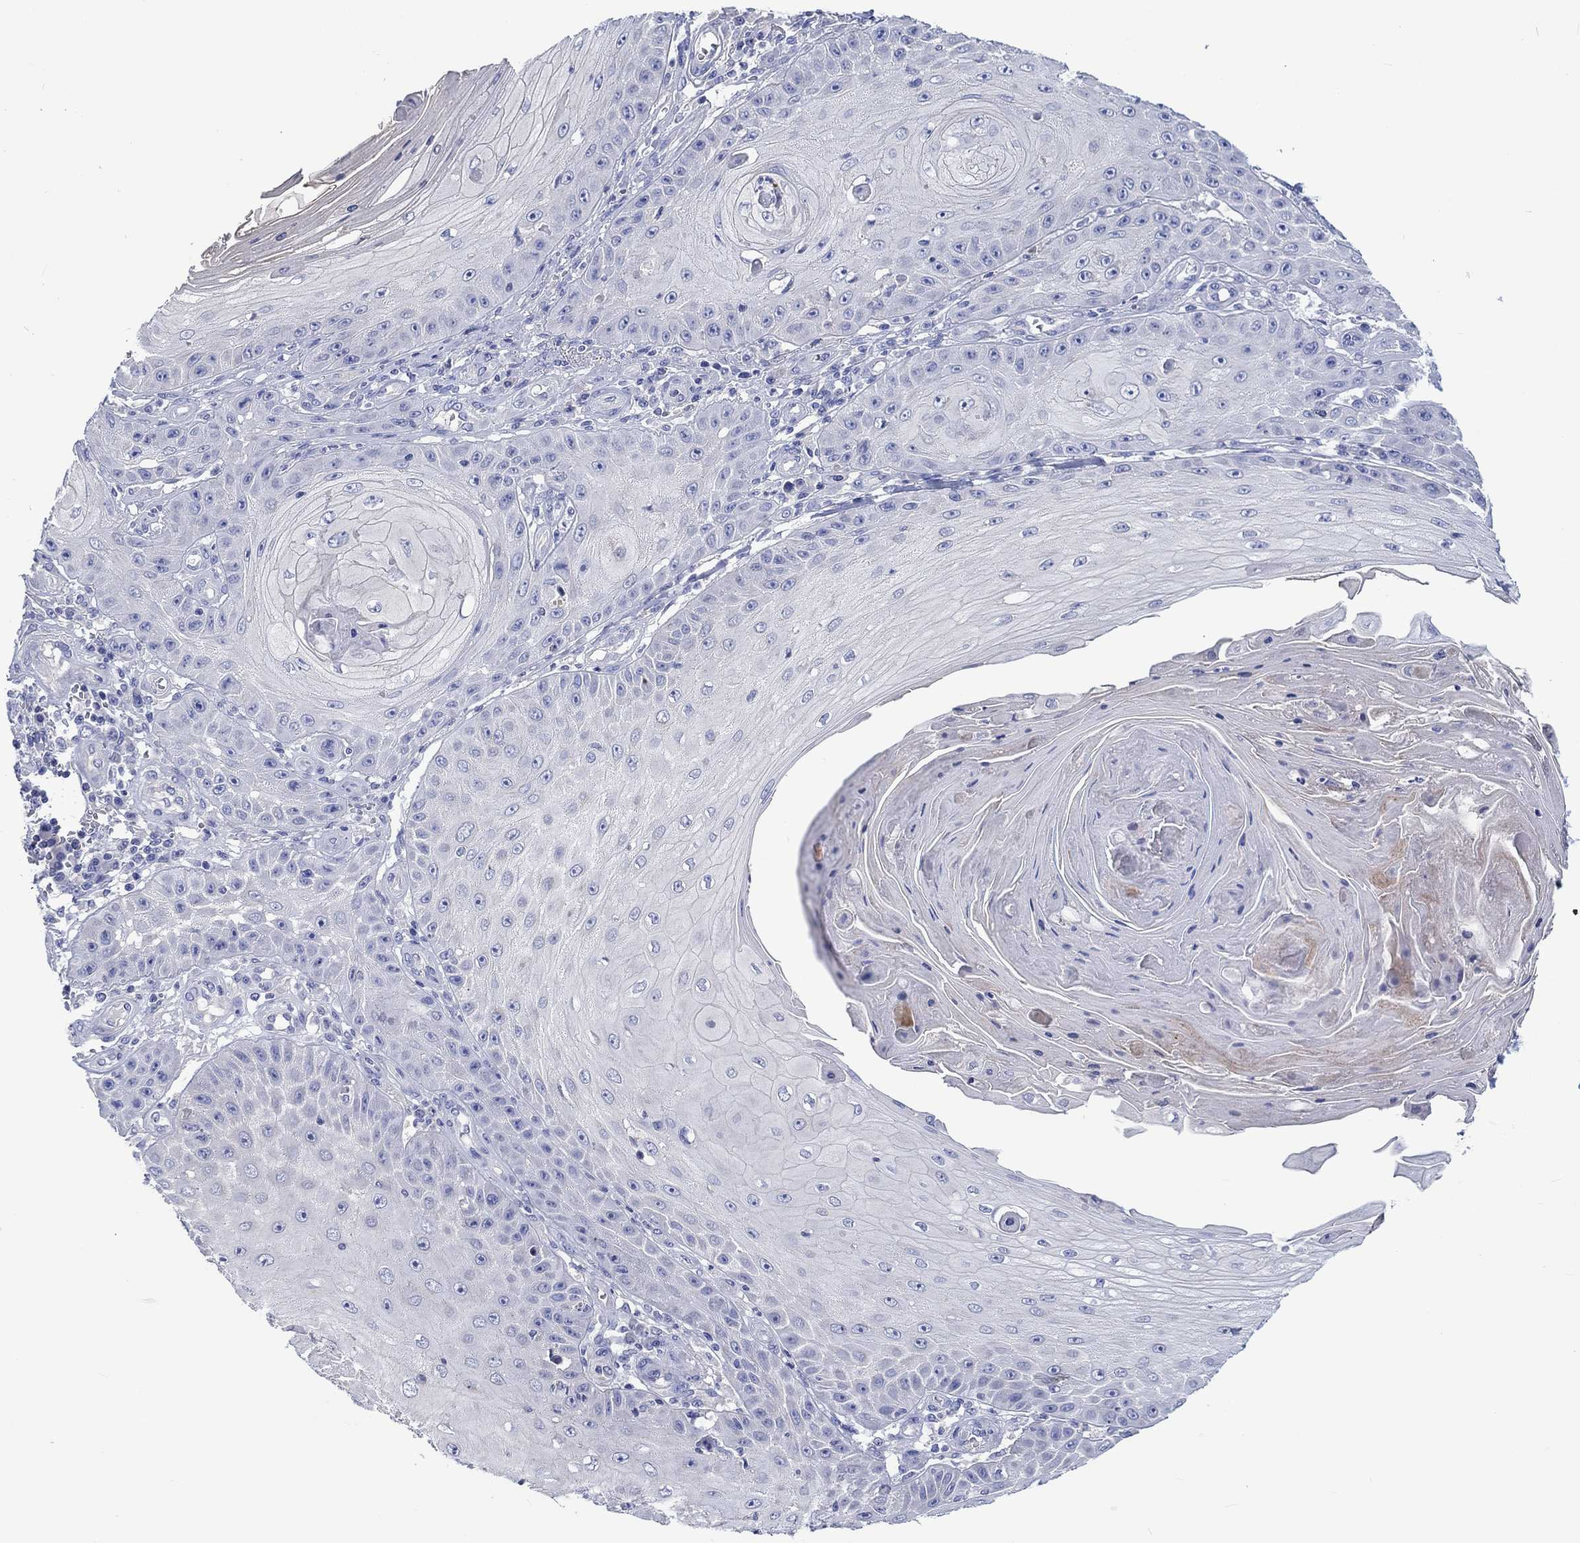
{"staining": {"intensity": "negative", "quantity": "none", "location": "none"}, "tissue": "skin cancer", "cell_type": "Tumor cells", "image_type": "cancer", "snomed": [{"axis": "morphology", "description": "Squamous cell carcinoma, NOS"}, {"axis": "topography", "description": "Skin"}], "caption": "A micrograph of squamous cell carcinoma (skin) stained for a protein demonstrates no brown staining in tumor cells. Brightfield microscopy of immunohistochemistry stained with DAB (3,3'-diaminobenzidine) (brown) and hematoxylin (blue), captured at high magnification.", "gene": "TOMM20L", "patient": {"sex": "male", "age": 70}}